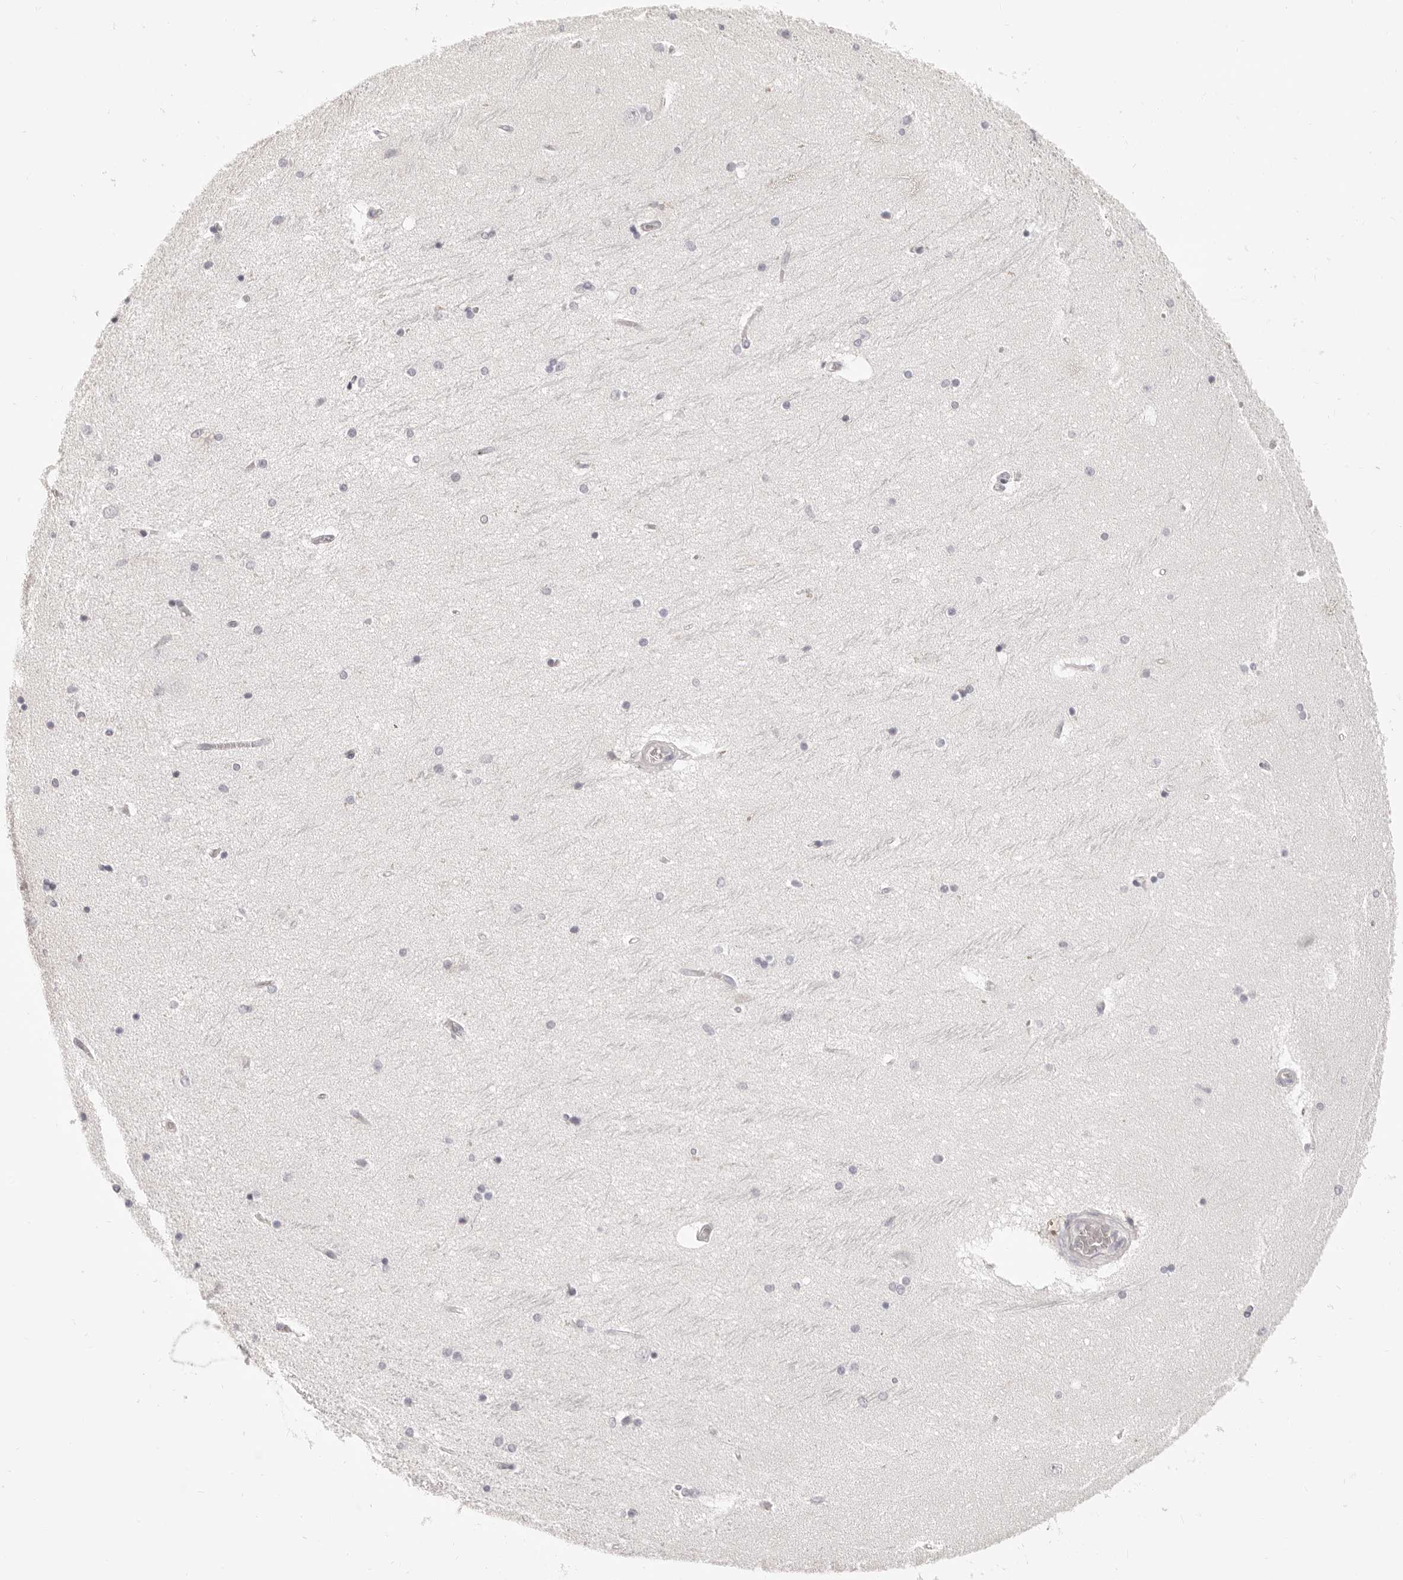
{"staining": {"intensity": "weak", "quantity": "<25%", "location": "cytoplasmic/membranous"}, "tissue": "hippocampus", "cell_type": "Glial cells", "image_type": "normal", "snomed": [{"axis": "morphology", "description": "Normal tissue, NOS"}, {"axis": "topography", "description": "Hippocampus"}], "caption": "DAB immunohistochemical staining of unremarkable human hippocampus displays no significant expression in glial cells. The staining is performed using DAB brown chromogen with nuclei counter-stained in using hematoxylin.", "gene": "FABP1", "patient": {"sex": "female", "age": 54}}